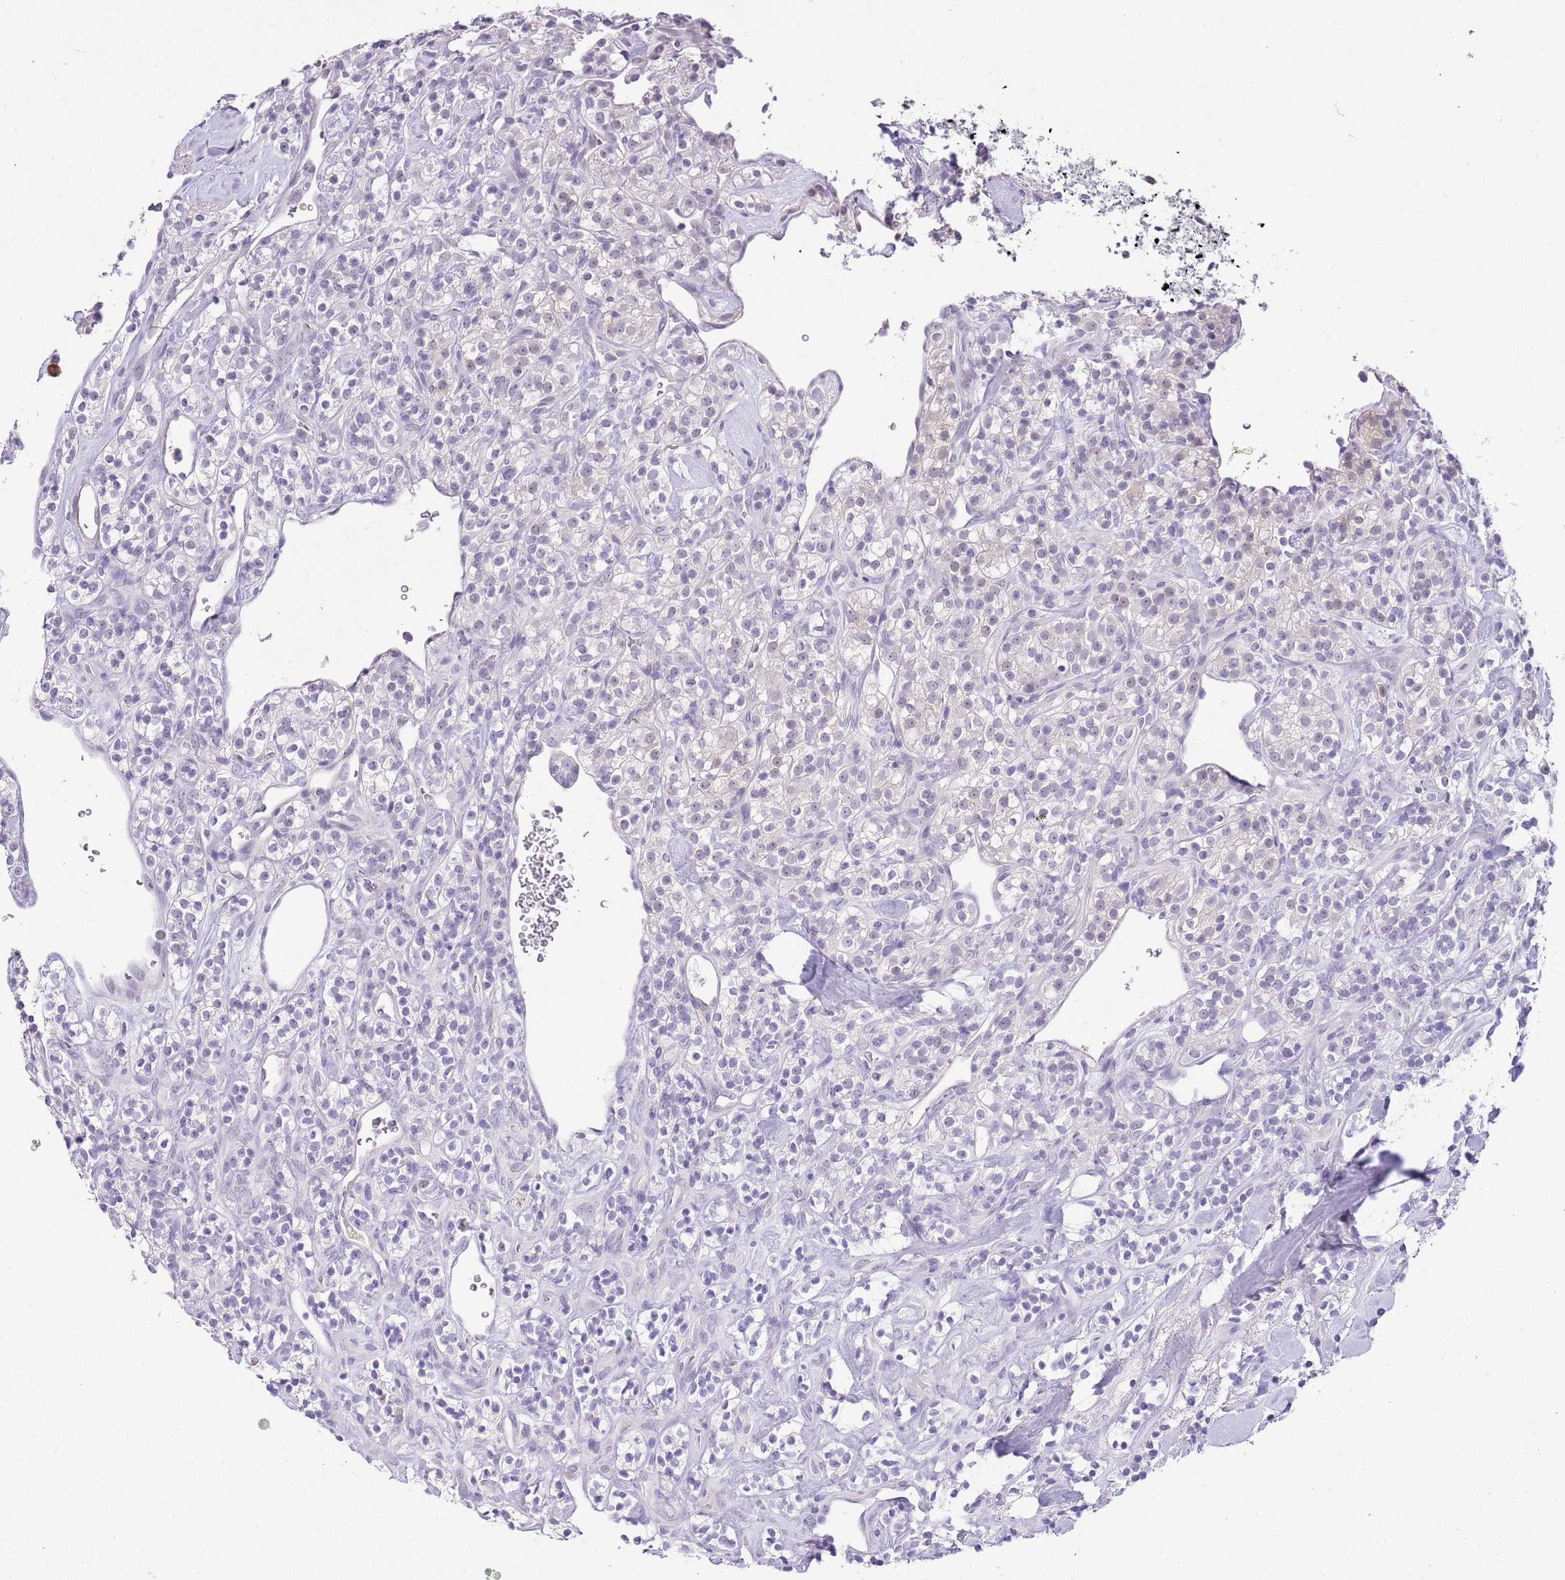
{"staining": {"intensity": "negative", "quantity": "none", "location": "none"}, "tissue": "renal cancer", "cell_type": "Tumor cells", "image_type": "cancer", "snomed": [{"axis": "morphology", "description": "Adenocarcinoma, NOS"}, {"axis": "topography", "description": "Kidney"}], "caption": "DAB (3,3'-diaminobenzidine) immunohistochemical staining of human renal adenocarcinoma exhibits no significant expression in tumor cells.", "gene": "MIDN", "patient": {"sex": "male", "age": 77}}